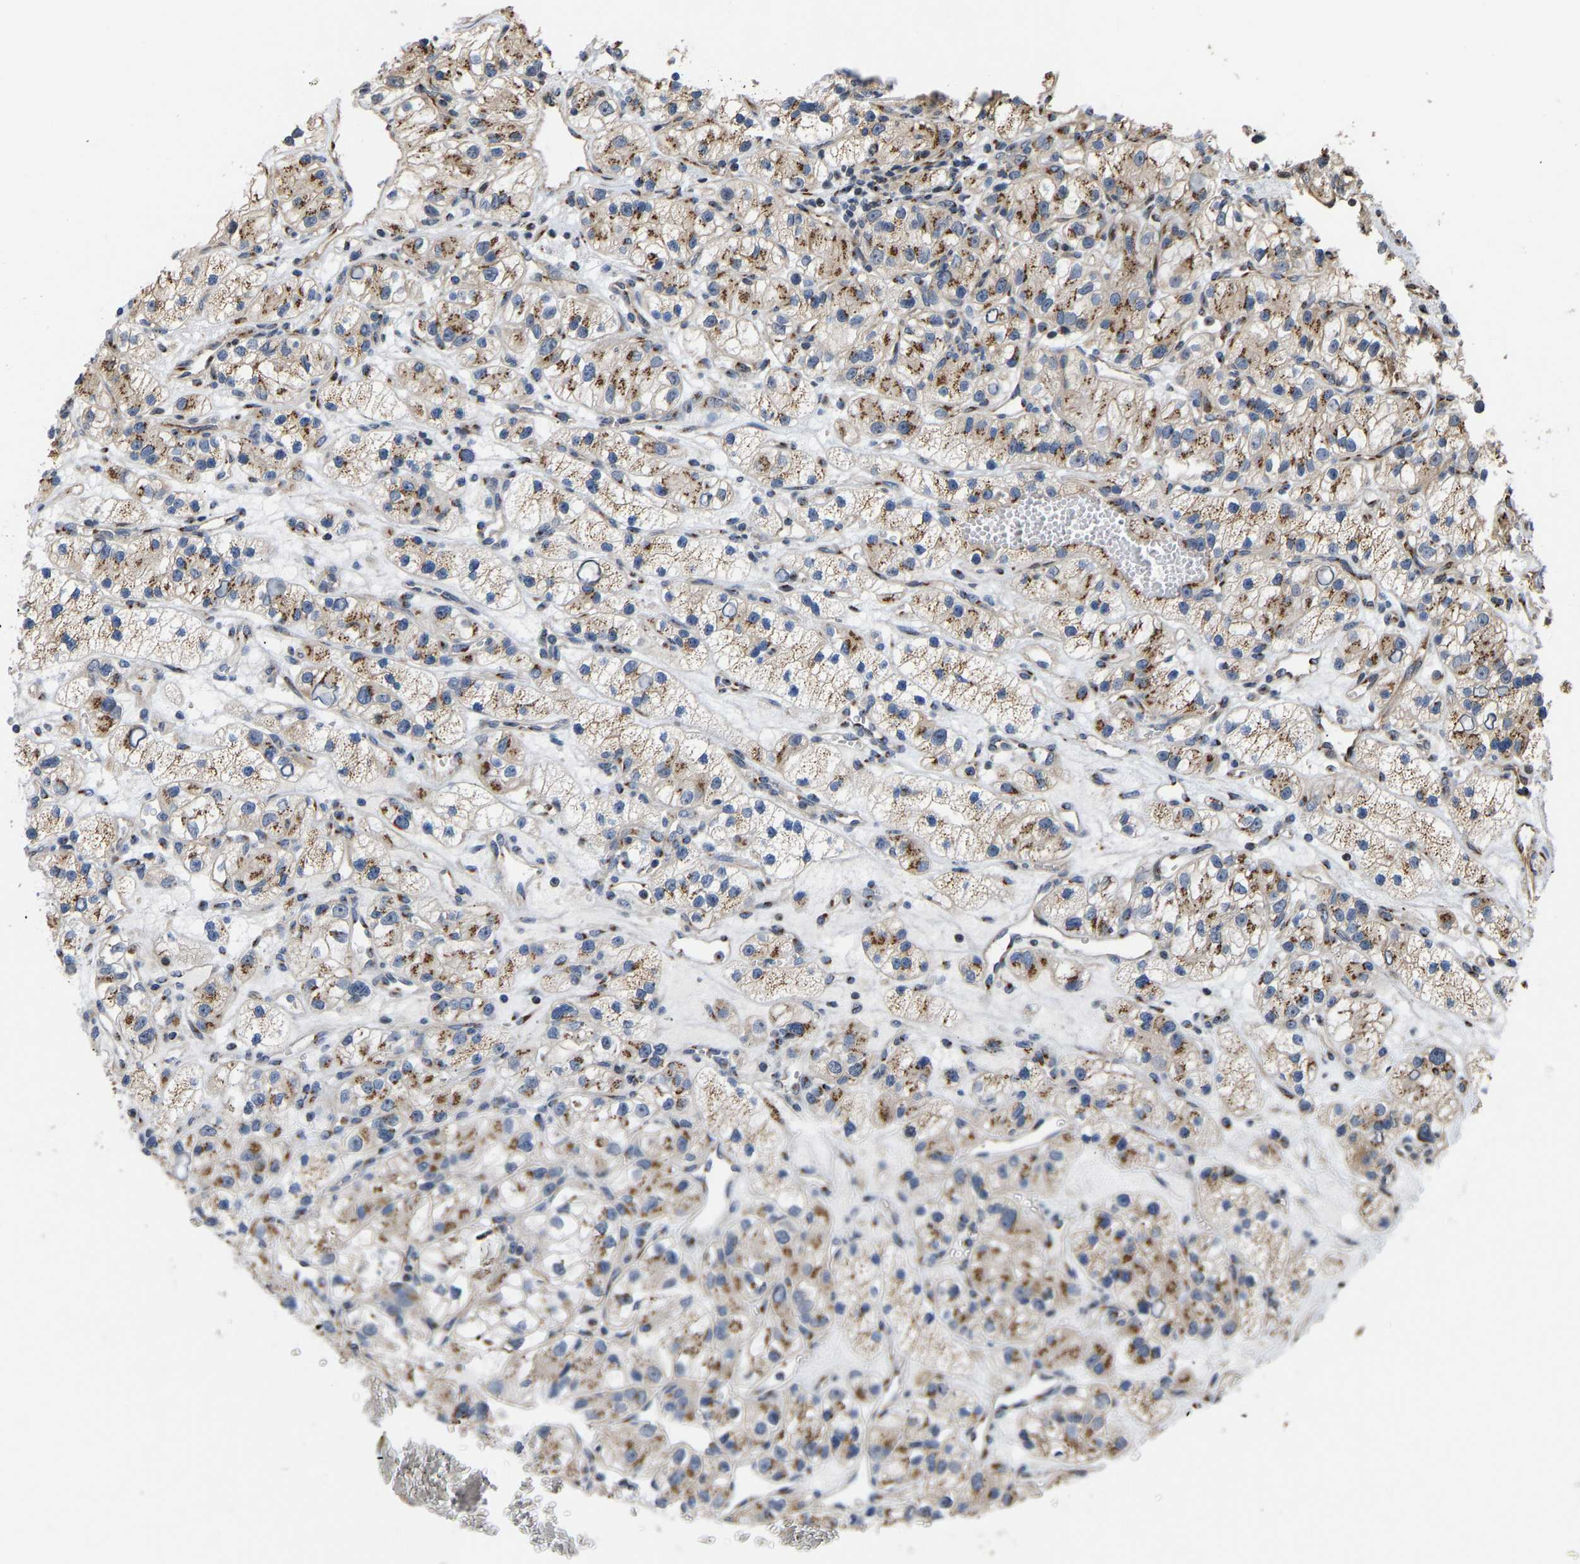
{"staining": {"intensity": "moderate", "quantity": ">75%", "location": "cytoplasmic/membranous"}, "tissue": "renal cancer", "cell_type": "Tumor cells", "image_type": "cancer", "snomed": [{"axis": "morphology", "description": "Adenocarcinoma, NOS"}, {"axis": "topography", "description": "Kidney"}], "caption": "Tumor cells reveal medium levels of moderate cytoplasmic/membranous positivity in about >75% of cells in renal cancer.", "gene": "YIPF4", "patient": {"sex": "female", "age": 57}}